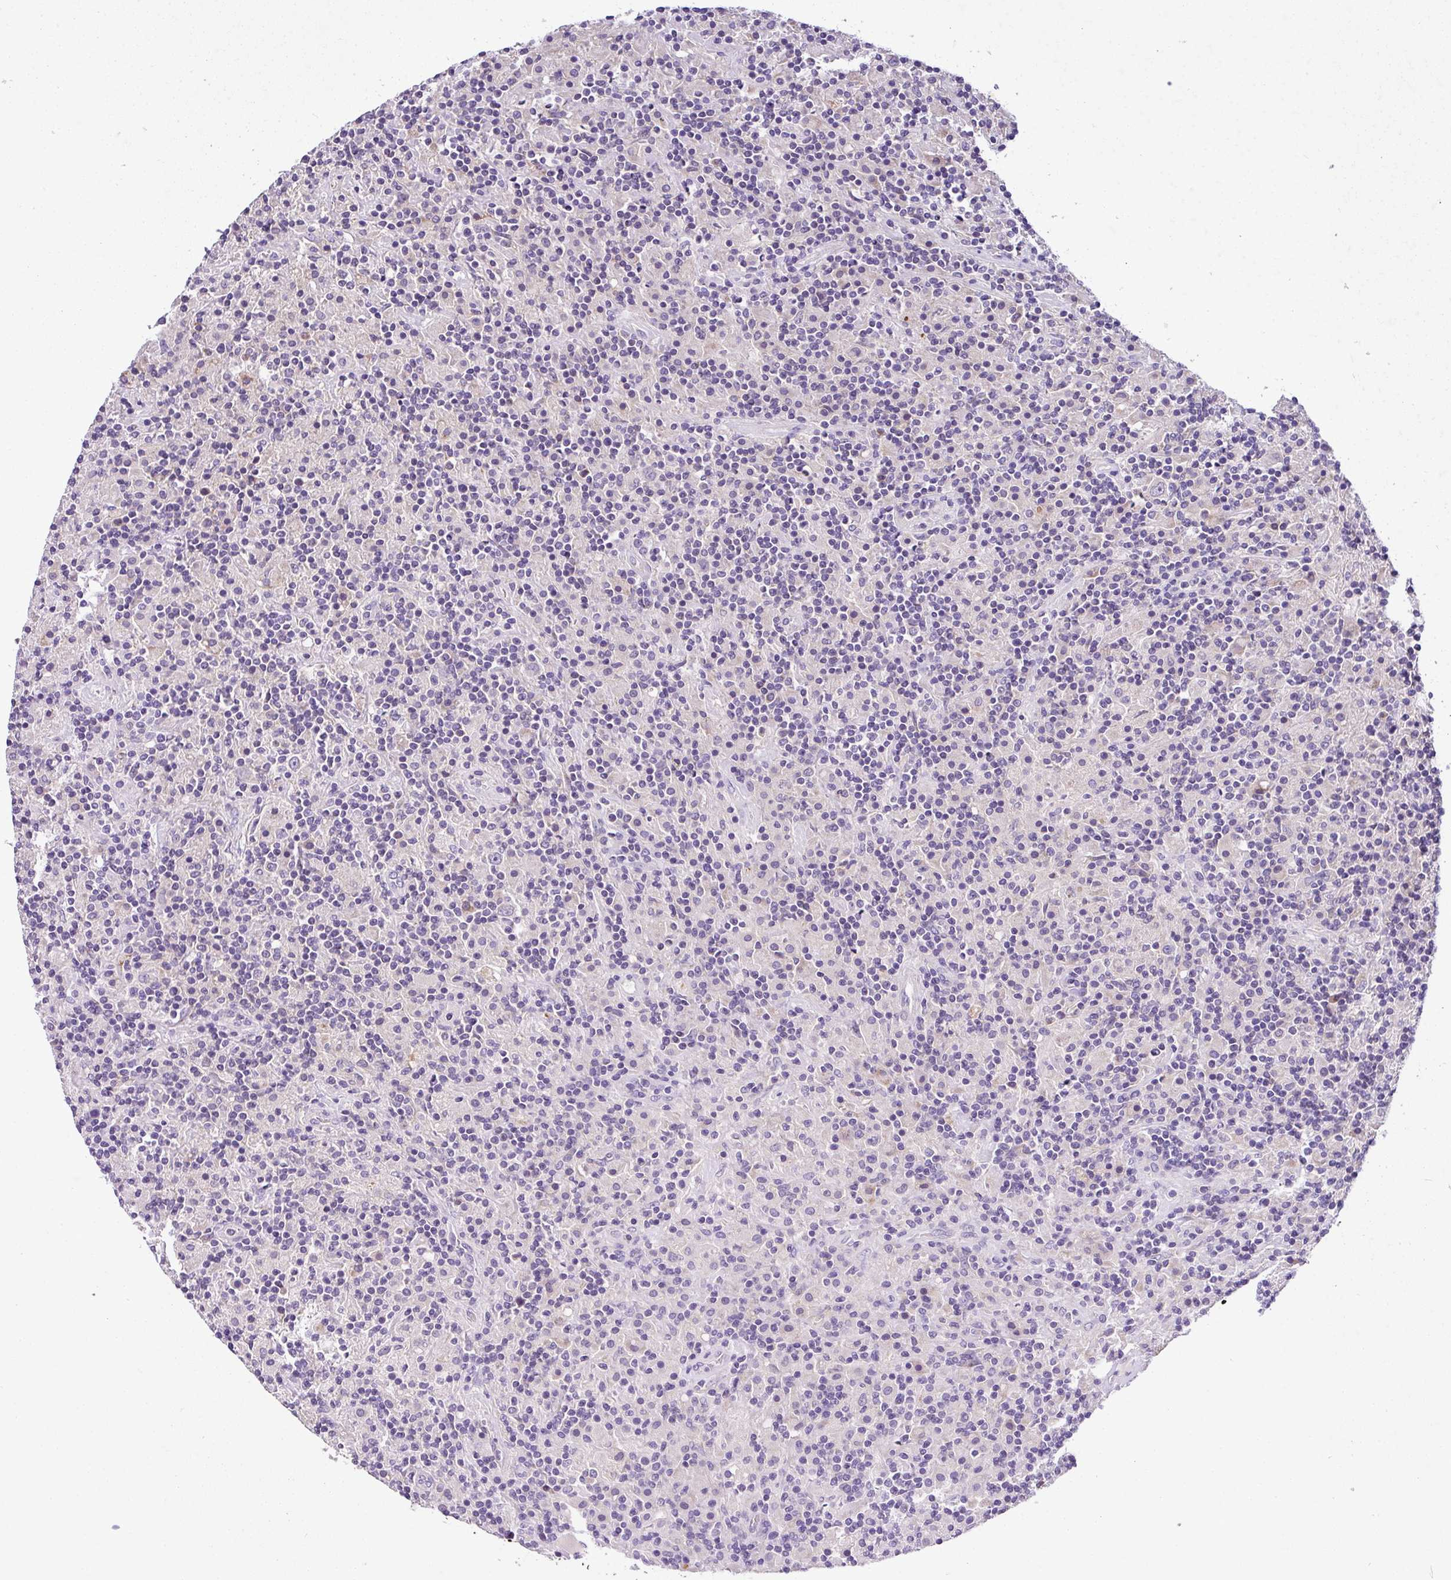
{"staining": {"intensity": "negative", "quantity": "none", "location": "none"}, "tissue": "lymphoma", "cell_type": "Tumor cells", "image_type": "cancer", "snomed": [{"axis": "morphology", "description": "Hodgkin's disease, NOS"}, {"axis": "topography", "description": "Lymph node"}], "caption": "Hodgkin's disease was stained to show a protein in brown. There is no significant staining in tumor cells. The staining is performed using DAB brown chromogen with nuclei counter-stained in using hematoxylin.", "gene": "ANXA2R", "patient": {"sex": "male", "age": 70}}